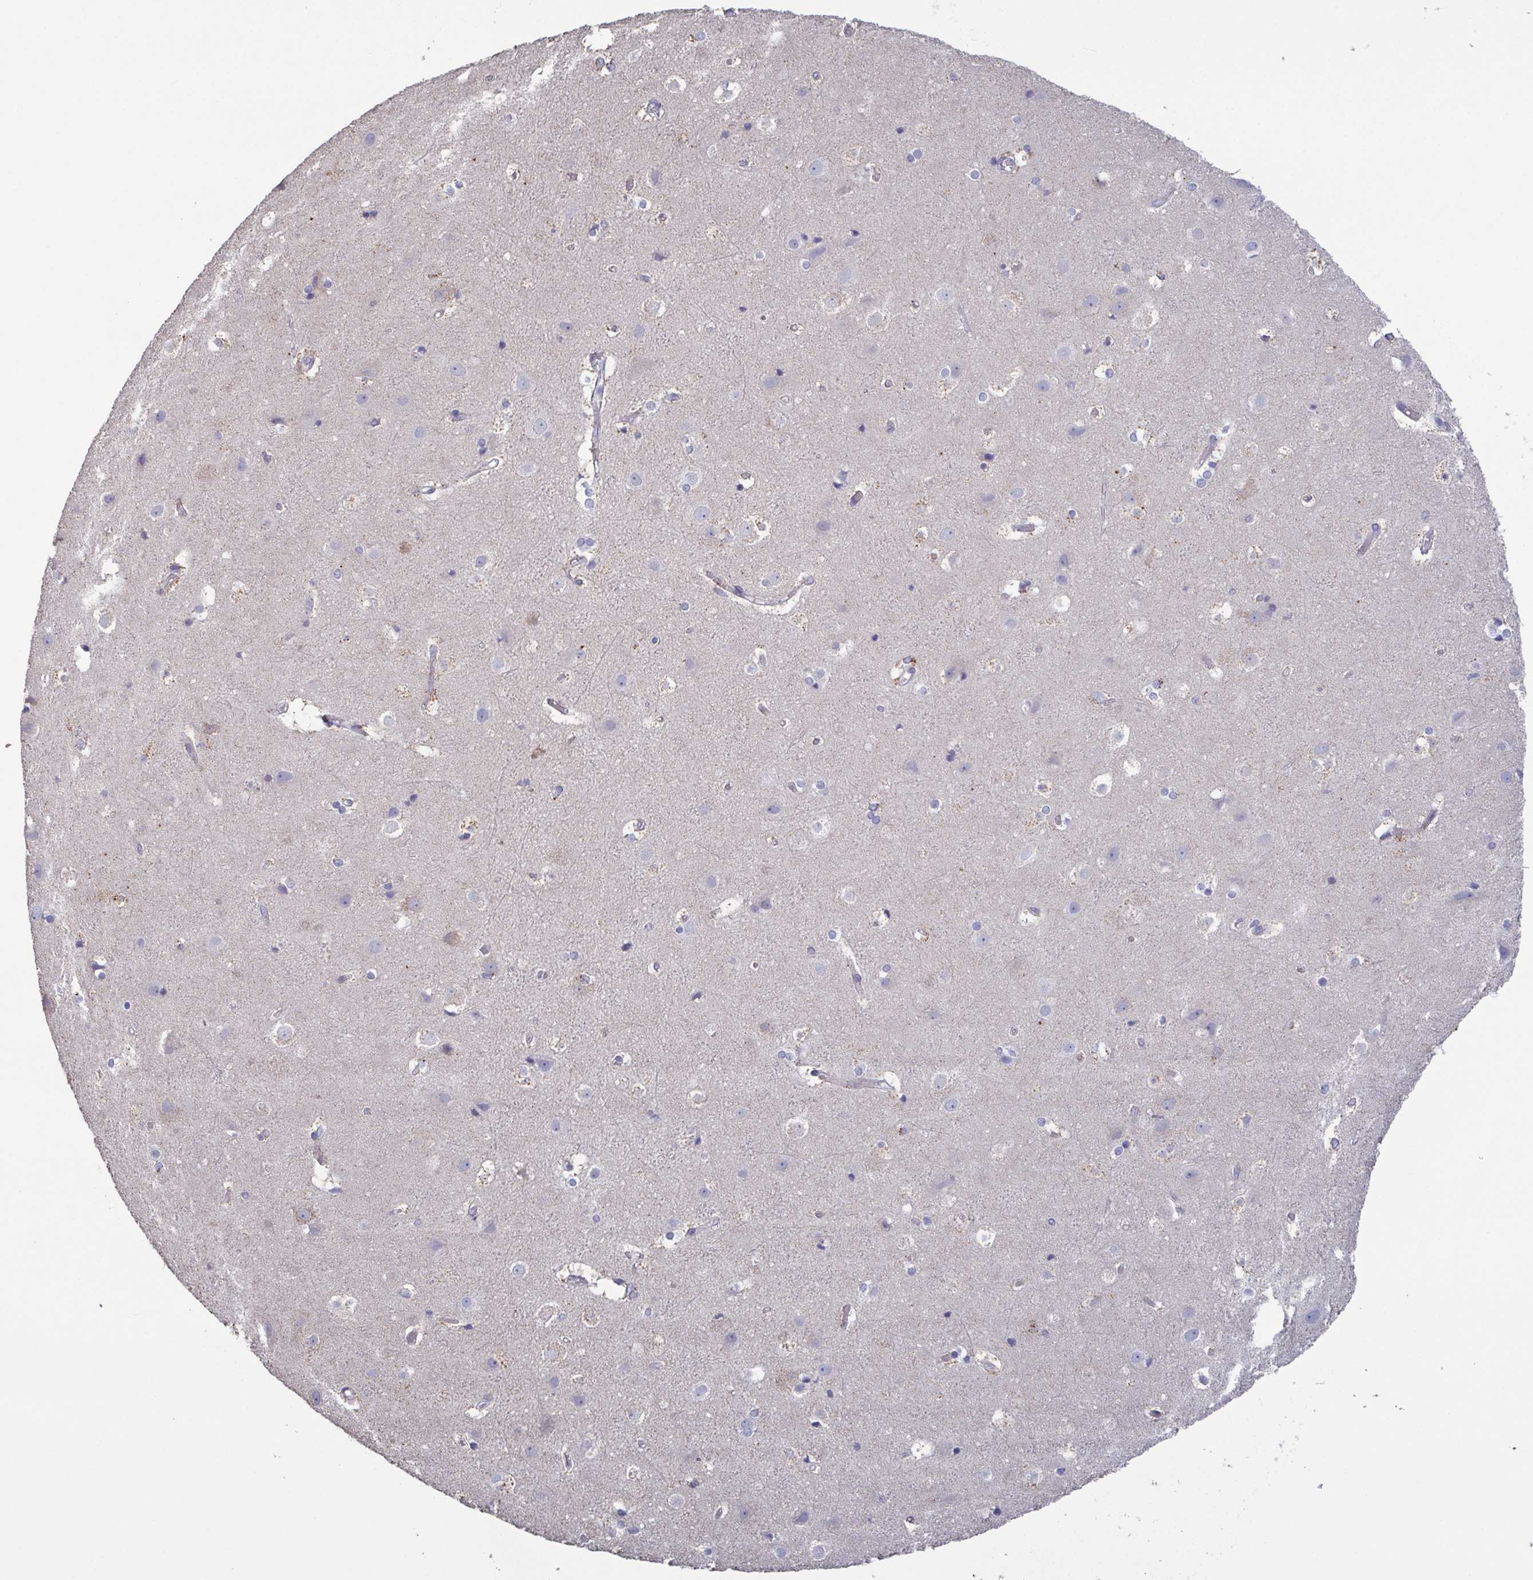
{"staining": {"intensity": "negative", "quantity": "none", "location": "none"}, "tissue": "cerebral cortex", "cell_type": "Endothelial cells", "image_type": "normal", "snomed": [{"axis": "morphology", "description": "Normal tissue, NOS"}, {"axis": "topography", "description": "Cerebral cortex"}], "caption": "Endothelial cells are negative for brown protein staining in normal cerebral cortex. Brightfield microscopy of immunohistochemistry (IHC) stained with DAB (3,3'-diaminobenzidine) (brown) and hematoxylin (blue), captured at high magnification.", "gene": "GLDC", "patient": {"sex": "female", "age": 52}}